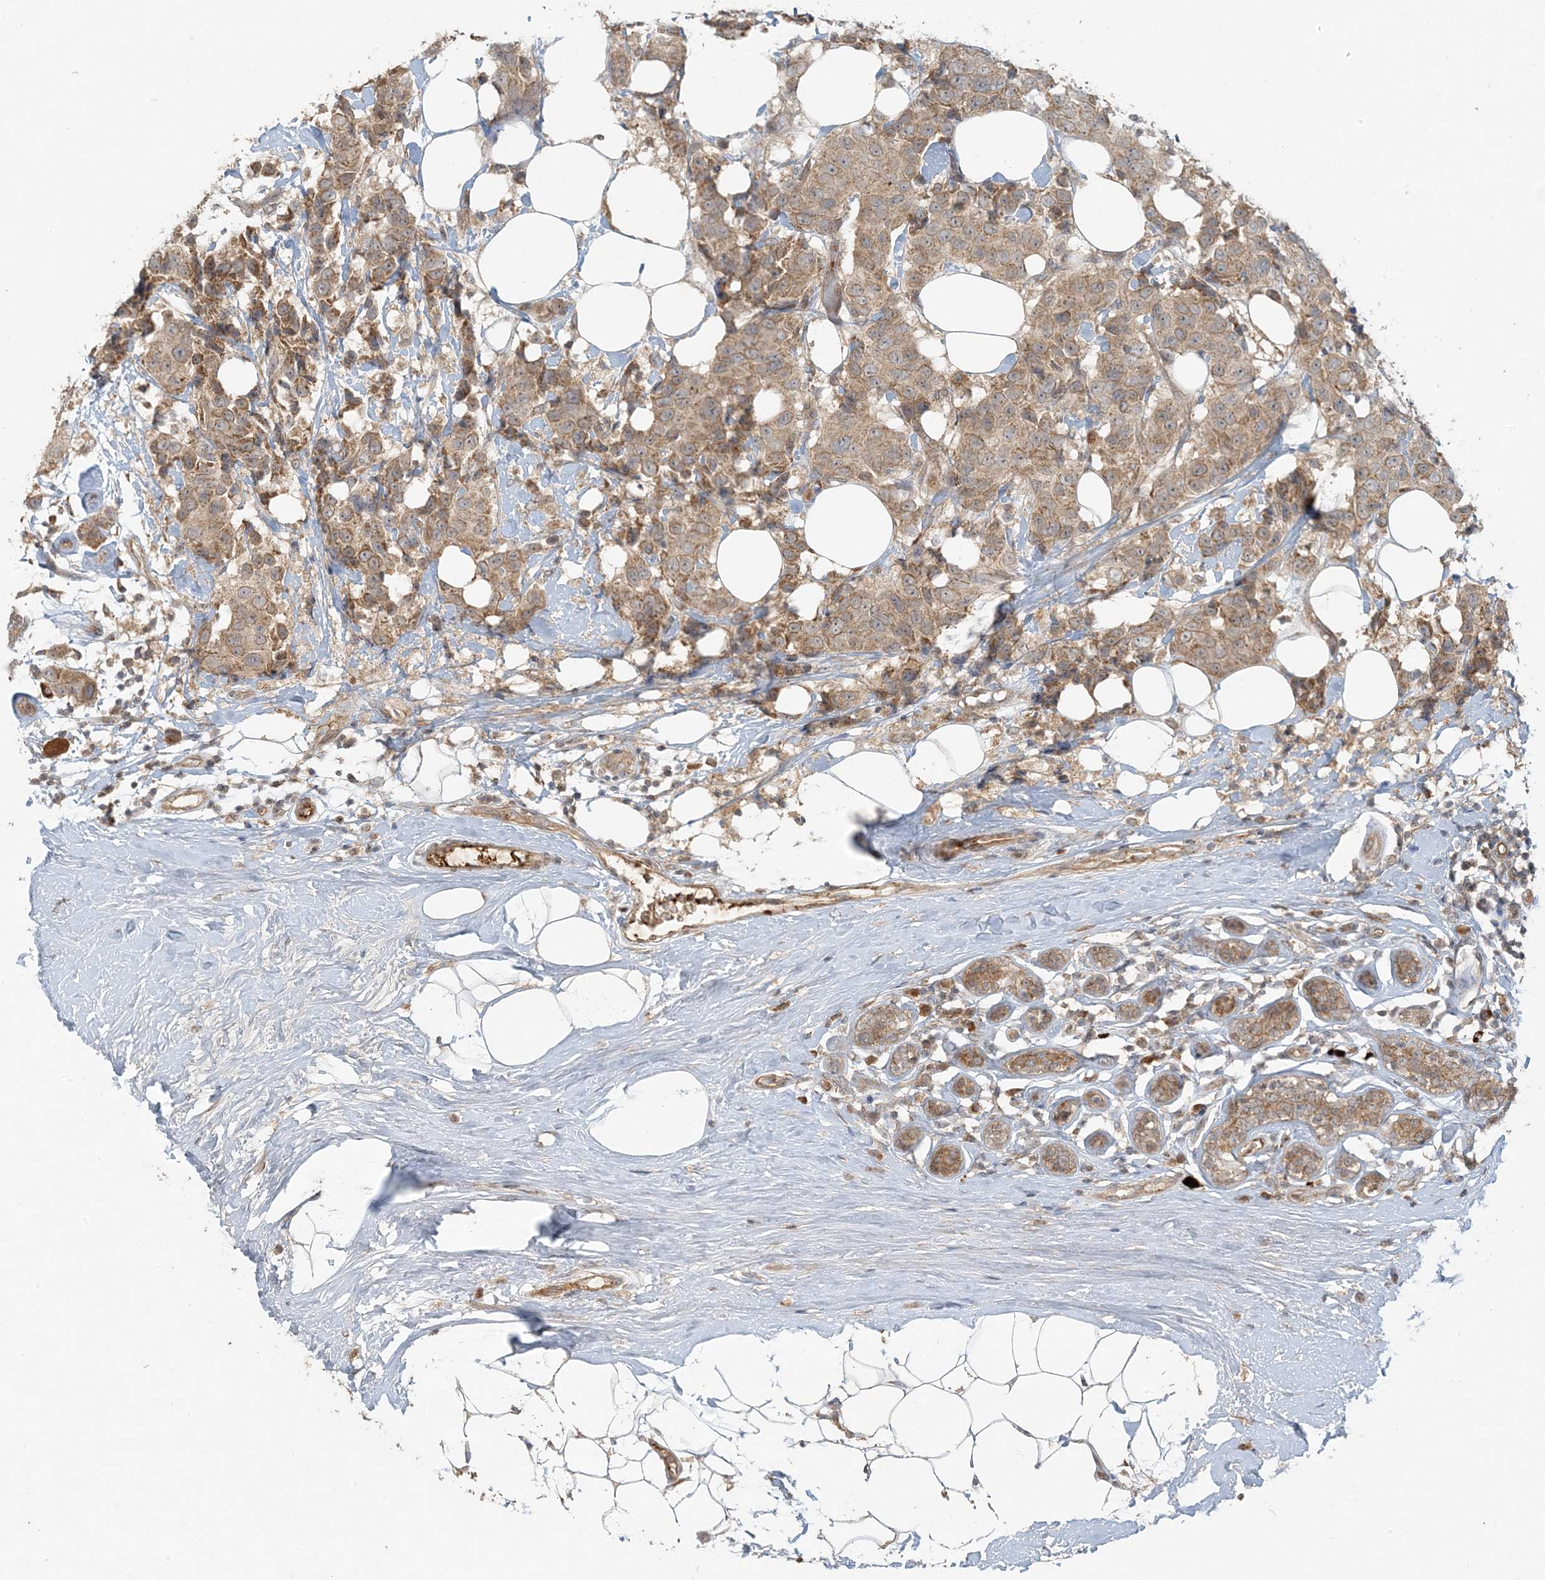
{"staining": {"intensity": "moderate", "quantity": ">75%", "location": "cytoplasmic/membranous"}, "tissue": "breast cancer", "cell_type": "Tumor cells", "image_type": "cancer", "snomed": [{"axis": "morphology", "description": "Normal tissue, NOS"}, {"axis": "morphology", "description": "Duct carcinoma"}, {"axis": "topography", "description": "Breast"}], "caption": "Brown immunohistochemical staining in breast cancer (infiltrating ductal carcinoma) shows moderate cytoplasmic/membranous staining in approximately >75% of tumor cells.", "gene": "MCOLN1", "patient": {"sex": "female", "age": 39}}